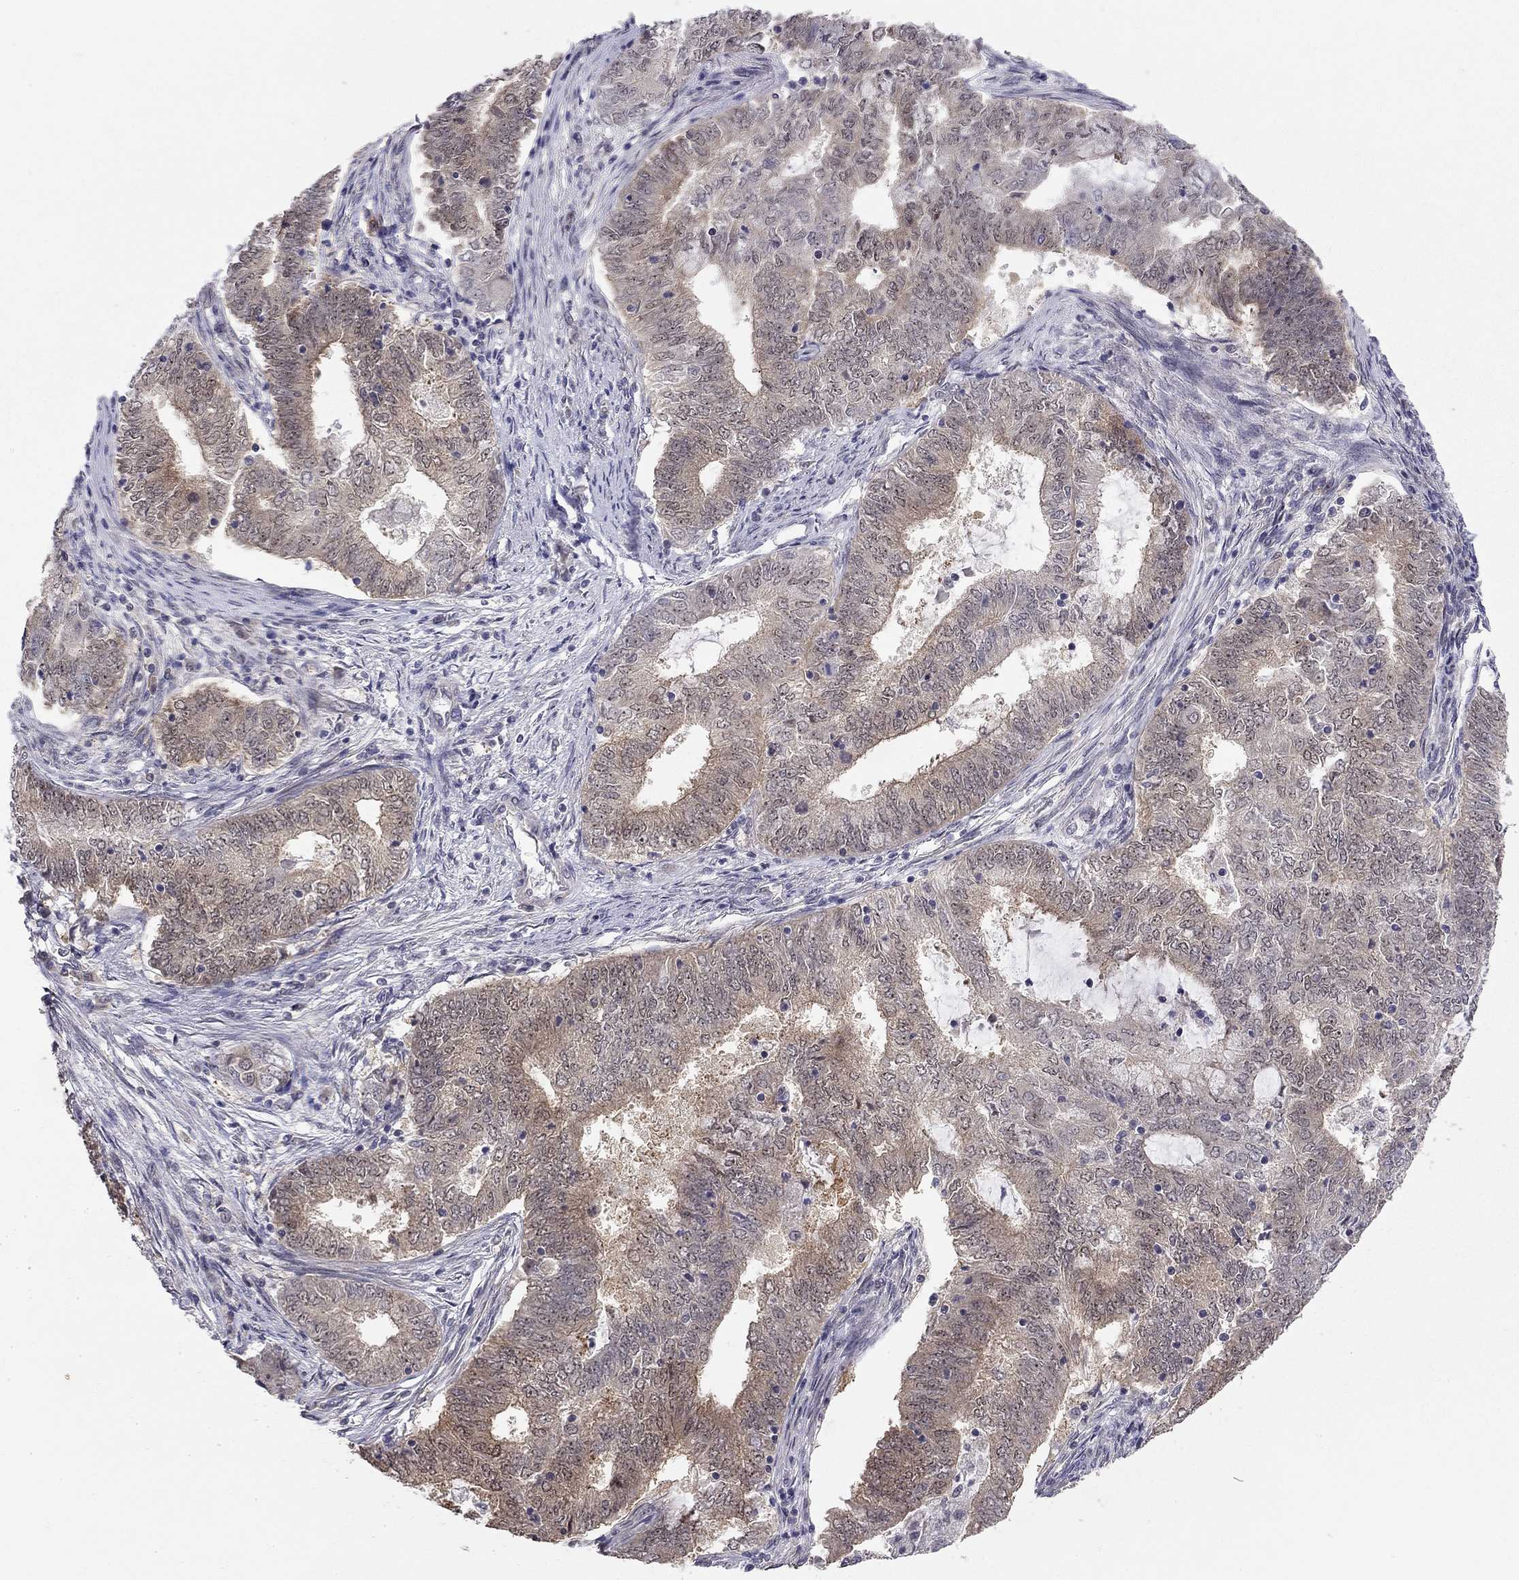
{"staining": {"intensity": "weak", "quantity": "<25%", "location": "cytoplasmic/membranous"}, "tissue": "endometrial cancer", "cell_type": "Tumor cells", "image_type": "cancer", "snomed": [{"axis": "morphology", "description": "Adenocarcinoma, NOS"}, {"axis": "topography", "description": "Endometrium"}], "caption": "This is a micrograph of immunohistochemistry (IHC) staining of endometrial cancer, which shows no staining in tumor cells.", "gene": "STXBP6", "patient": {"sex": "female", "age": 62}}